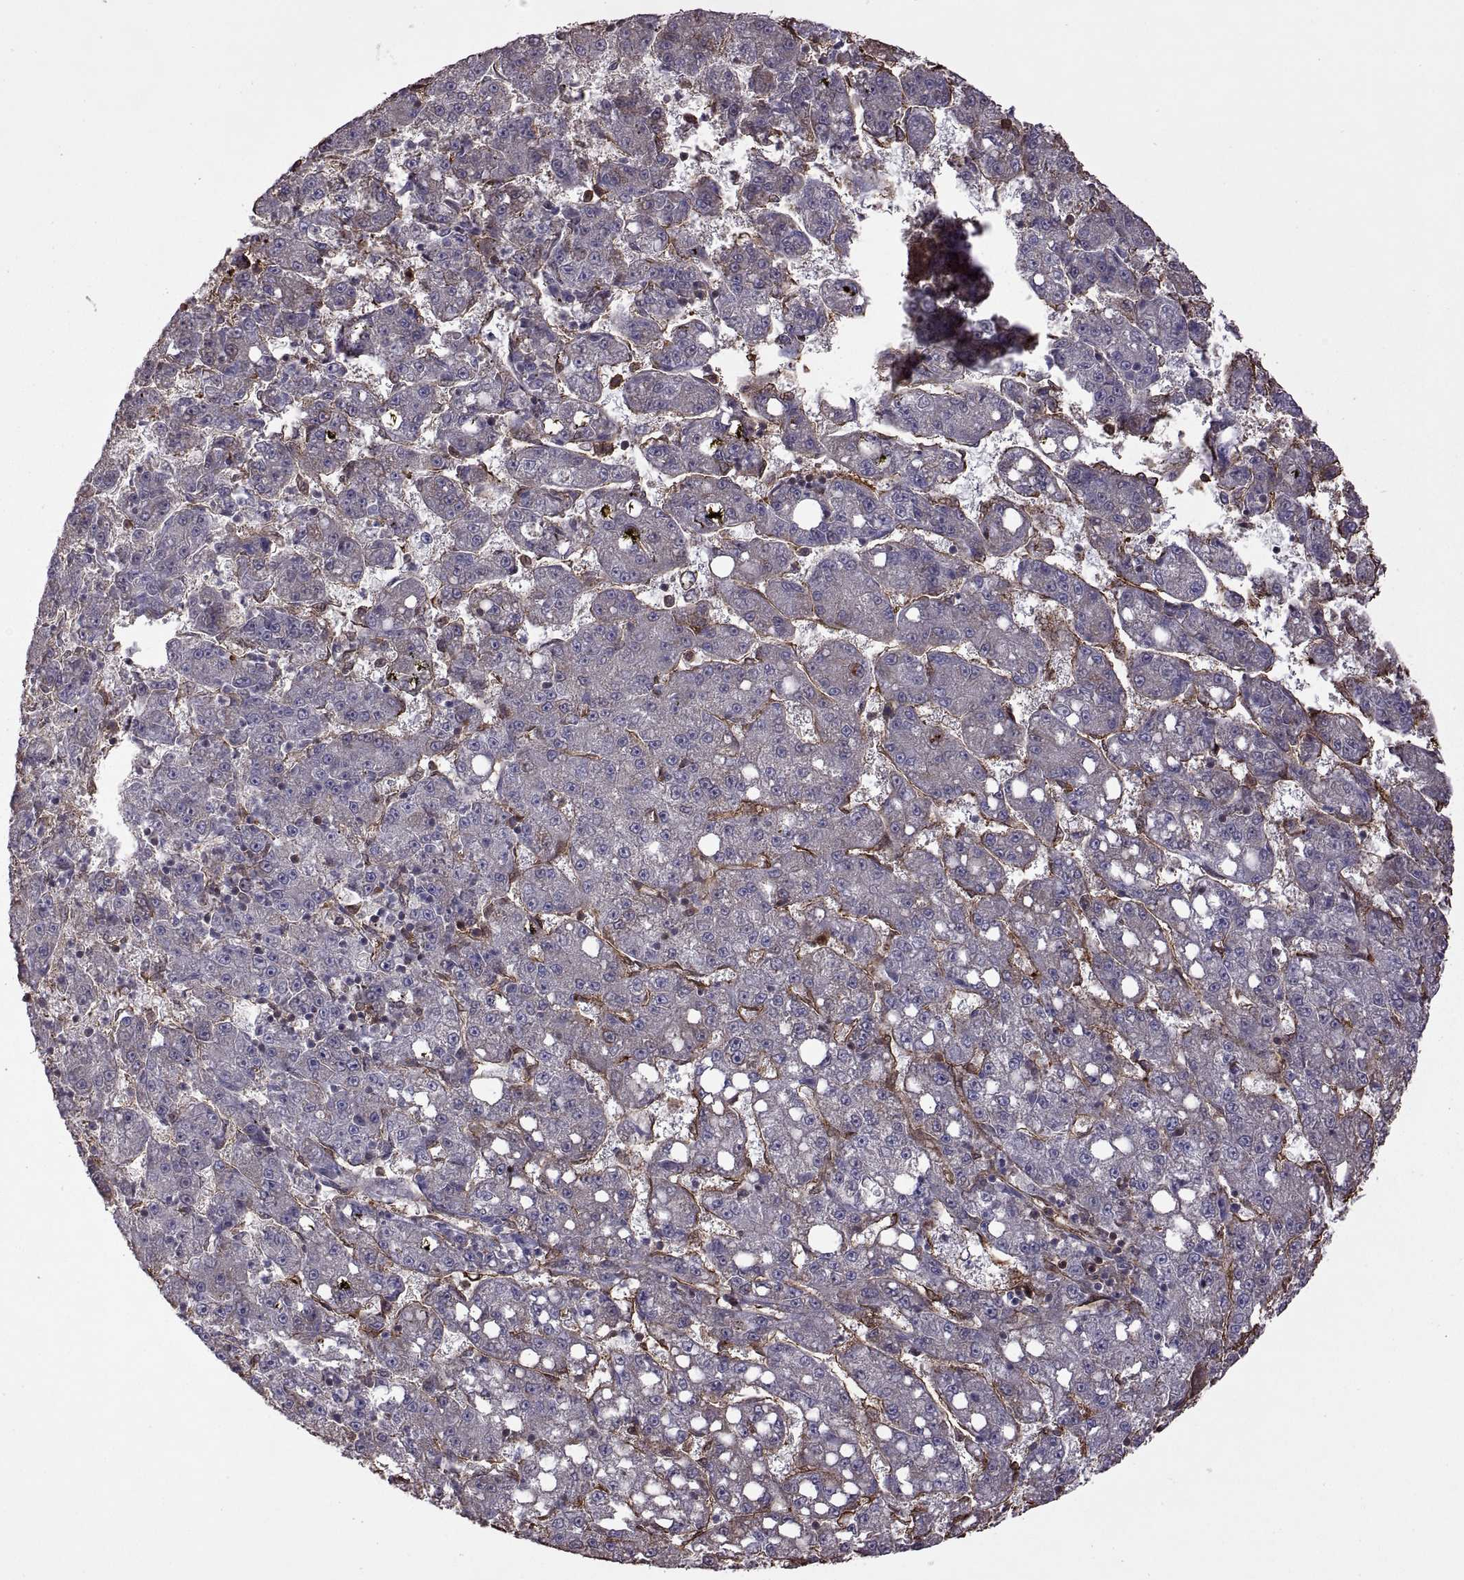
{"staining": {"intensity": "negative", "quantity": "none", "location": "none"}, "tissue": "liver cancer", "cell_type": "Tumor cells", "image_type": "cancer", "snomed": [{"axis": "morphology", "description": "Carcinoma, Hepatocellular, NOS"}, {"axis": "topography", "description": "Liver"}], "caption": "Hepatocellular carcinoma (liver) stained for a protein using immunohistochemistry shows no expression tumor cells.", "gene": "S100A10", "patient": {"sex": "female", "age": 65}}